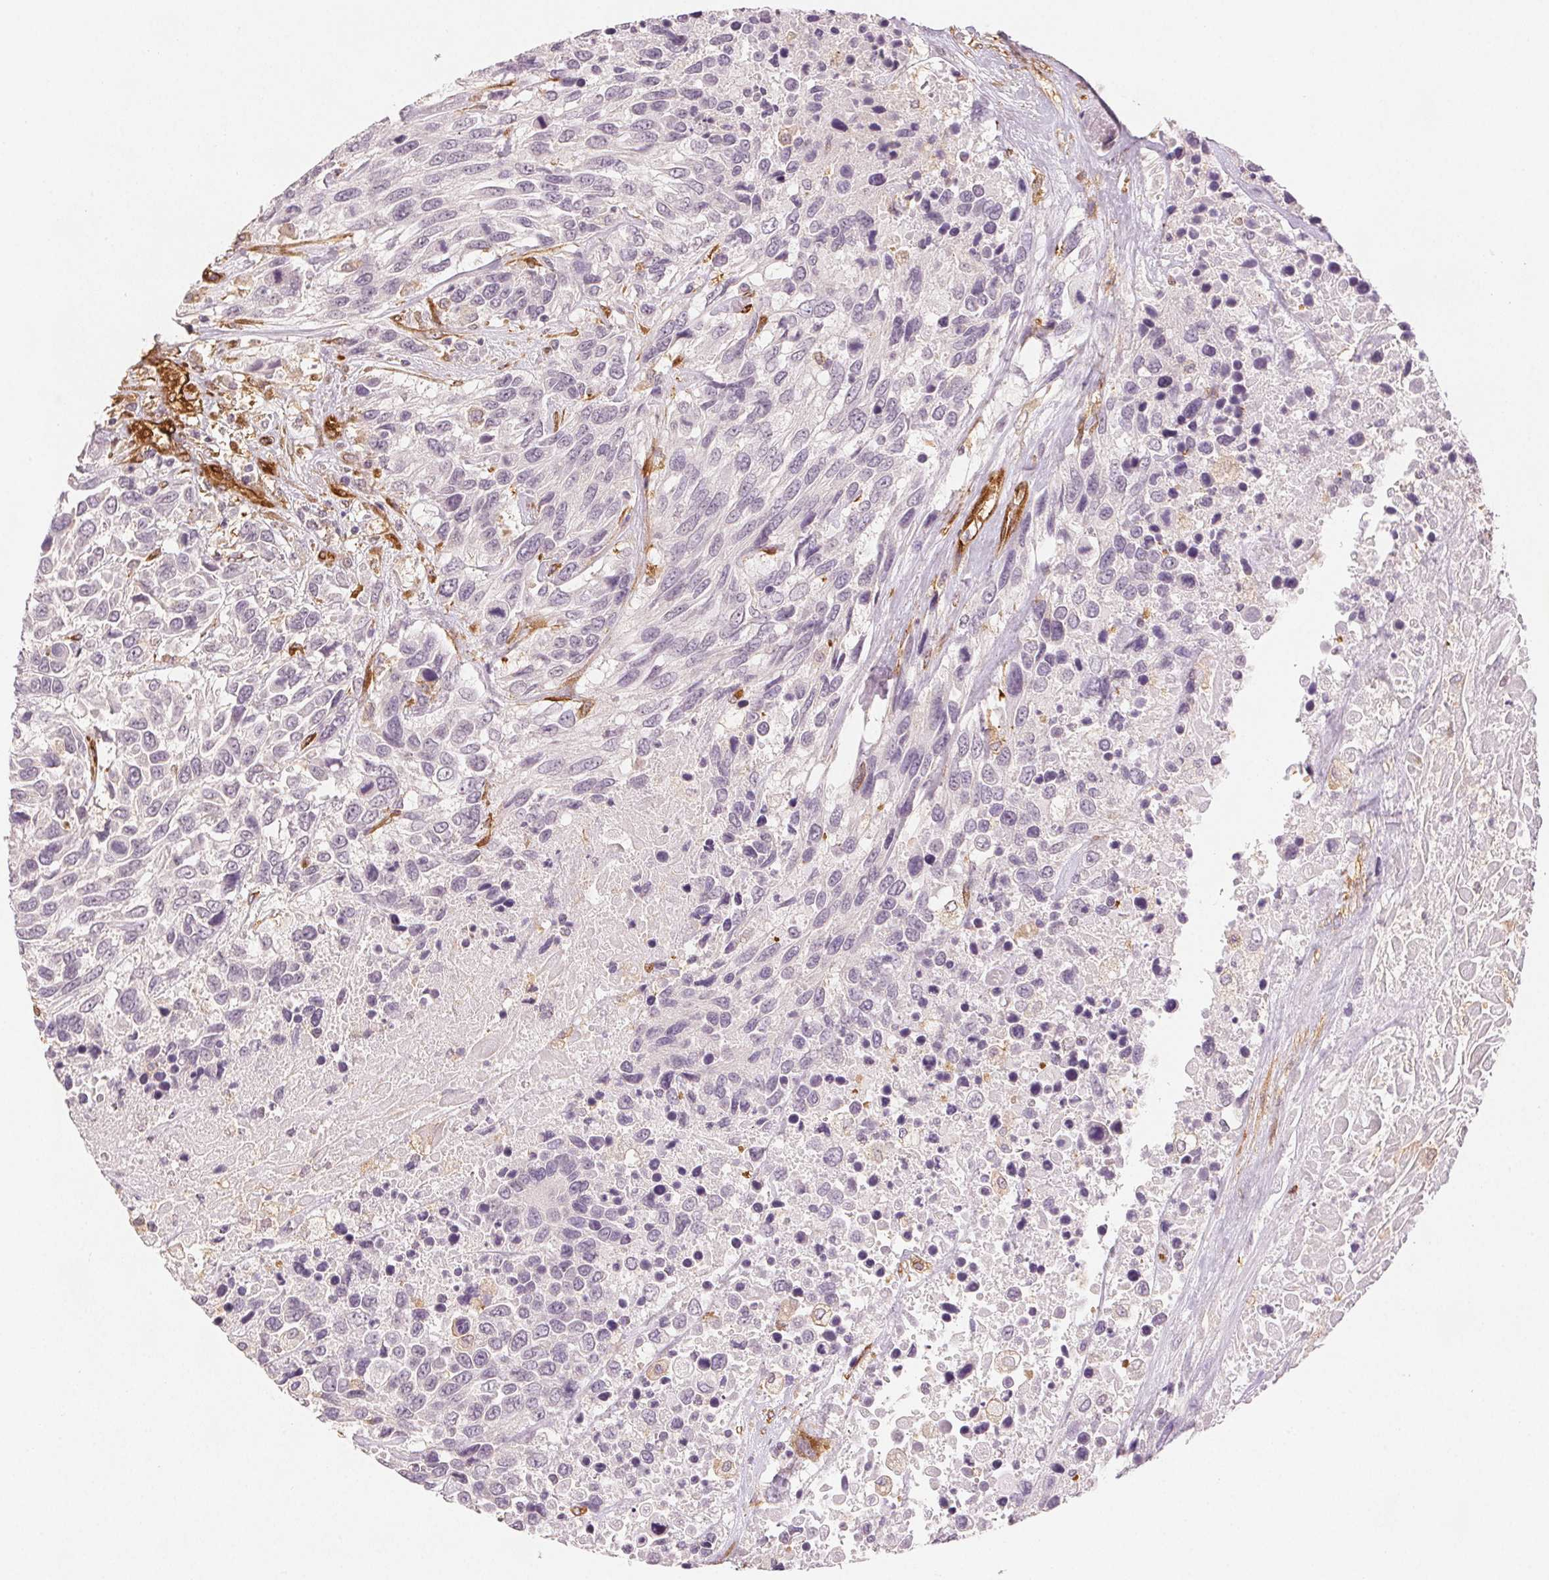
{"staining": {"intensity": "negative", "quantity": "none", "location": "none"}, "tissue": "urothelial cancer", "cell_type": "Tumor cells", "image_type": "cancer", "snomed": [{"axis": "morphology", "description": "Urothelial carcinoma, High grade"}, {"axis": "topography", "description": "Urinary bladder"}], "caption": "High magnification brightfield microscopy of urothelial carcinoma (high-grade) stained with DAB (3,3'-diaminobenzidine) (brown) and counterstained with hematoxylin (blue): tumor cells show no significant staining.", "gene": "DIAPH2", "patient": {"sex": "female", "age": 70}}